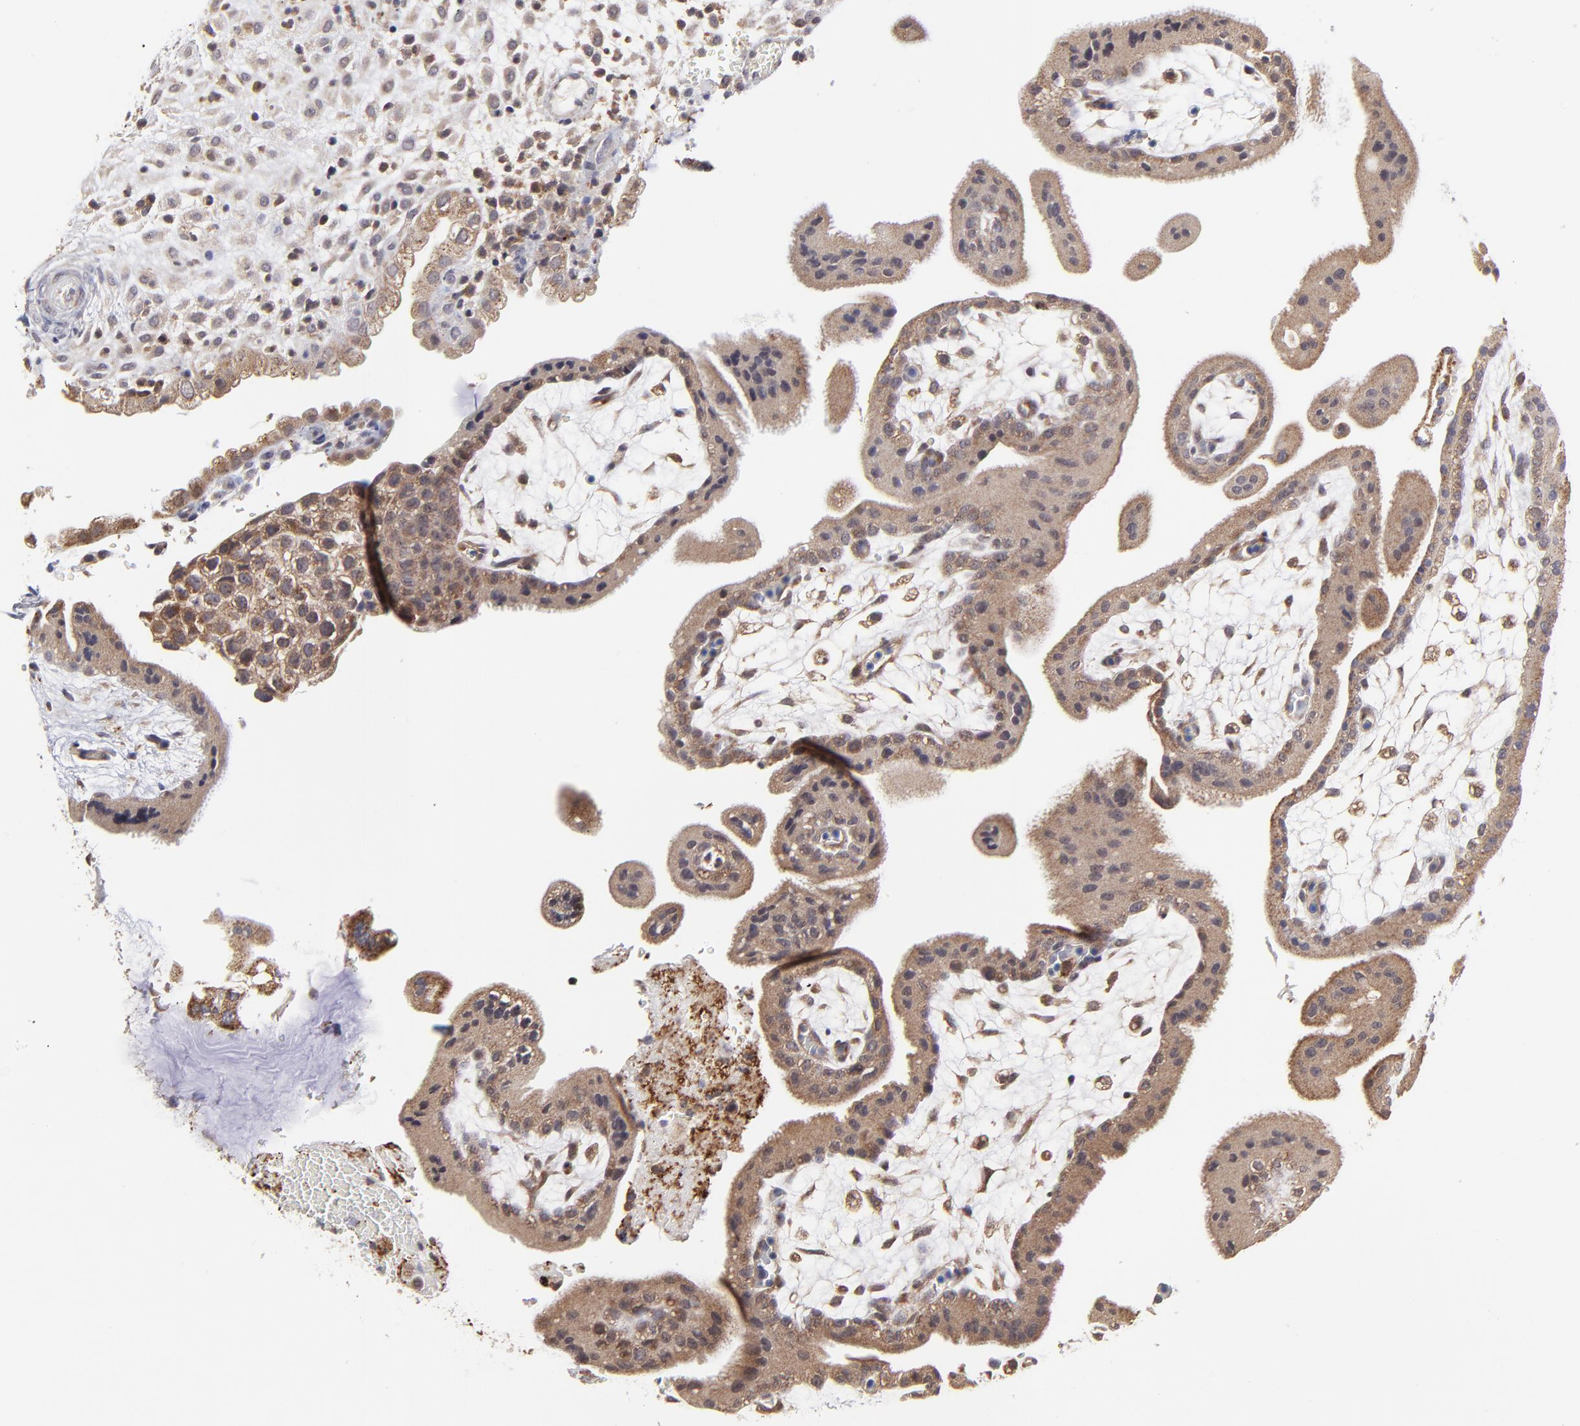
{"staining": {"intensity": "weak", "quantity": ">75%", "location": "cytoplasmic/membranous"}, "tissue": "placenta", "cell_type": "Decidual cells", "image_type": "normal", "snomed": [{"axis": "morphology", "description": "Normal tissue, NOS"}, {"axis": "topography", "description": "Placenta"}], "caption": "Immunohistochemical staining of normal placenta demonstrates low levels of weak cytoplasmic/membranous positivity in about >75% of decidual cells. The staining was performed using DAB (3,3'-diaminobenzidine) to visualize the protein expression in brown, while the nuclei were stained in blue with hematoxylin (Magnification: 20x).", "gene": "MAP2K7", "patient": {"sex": "female", "age": 35}}